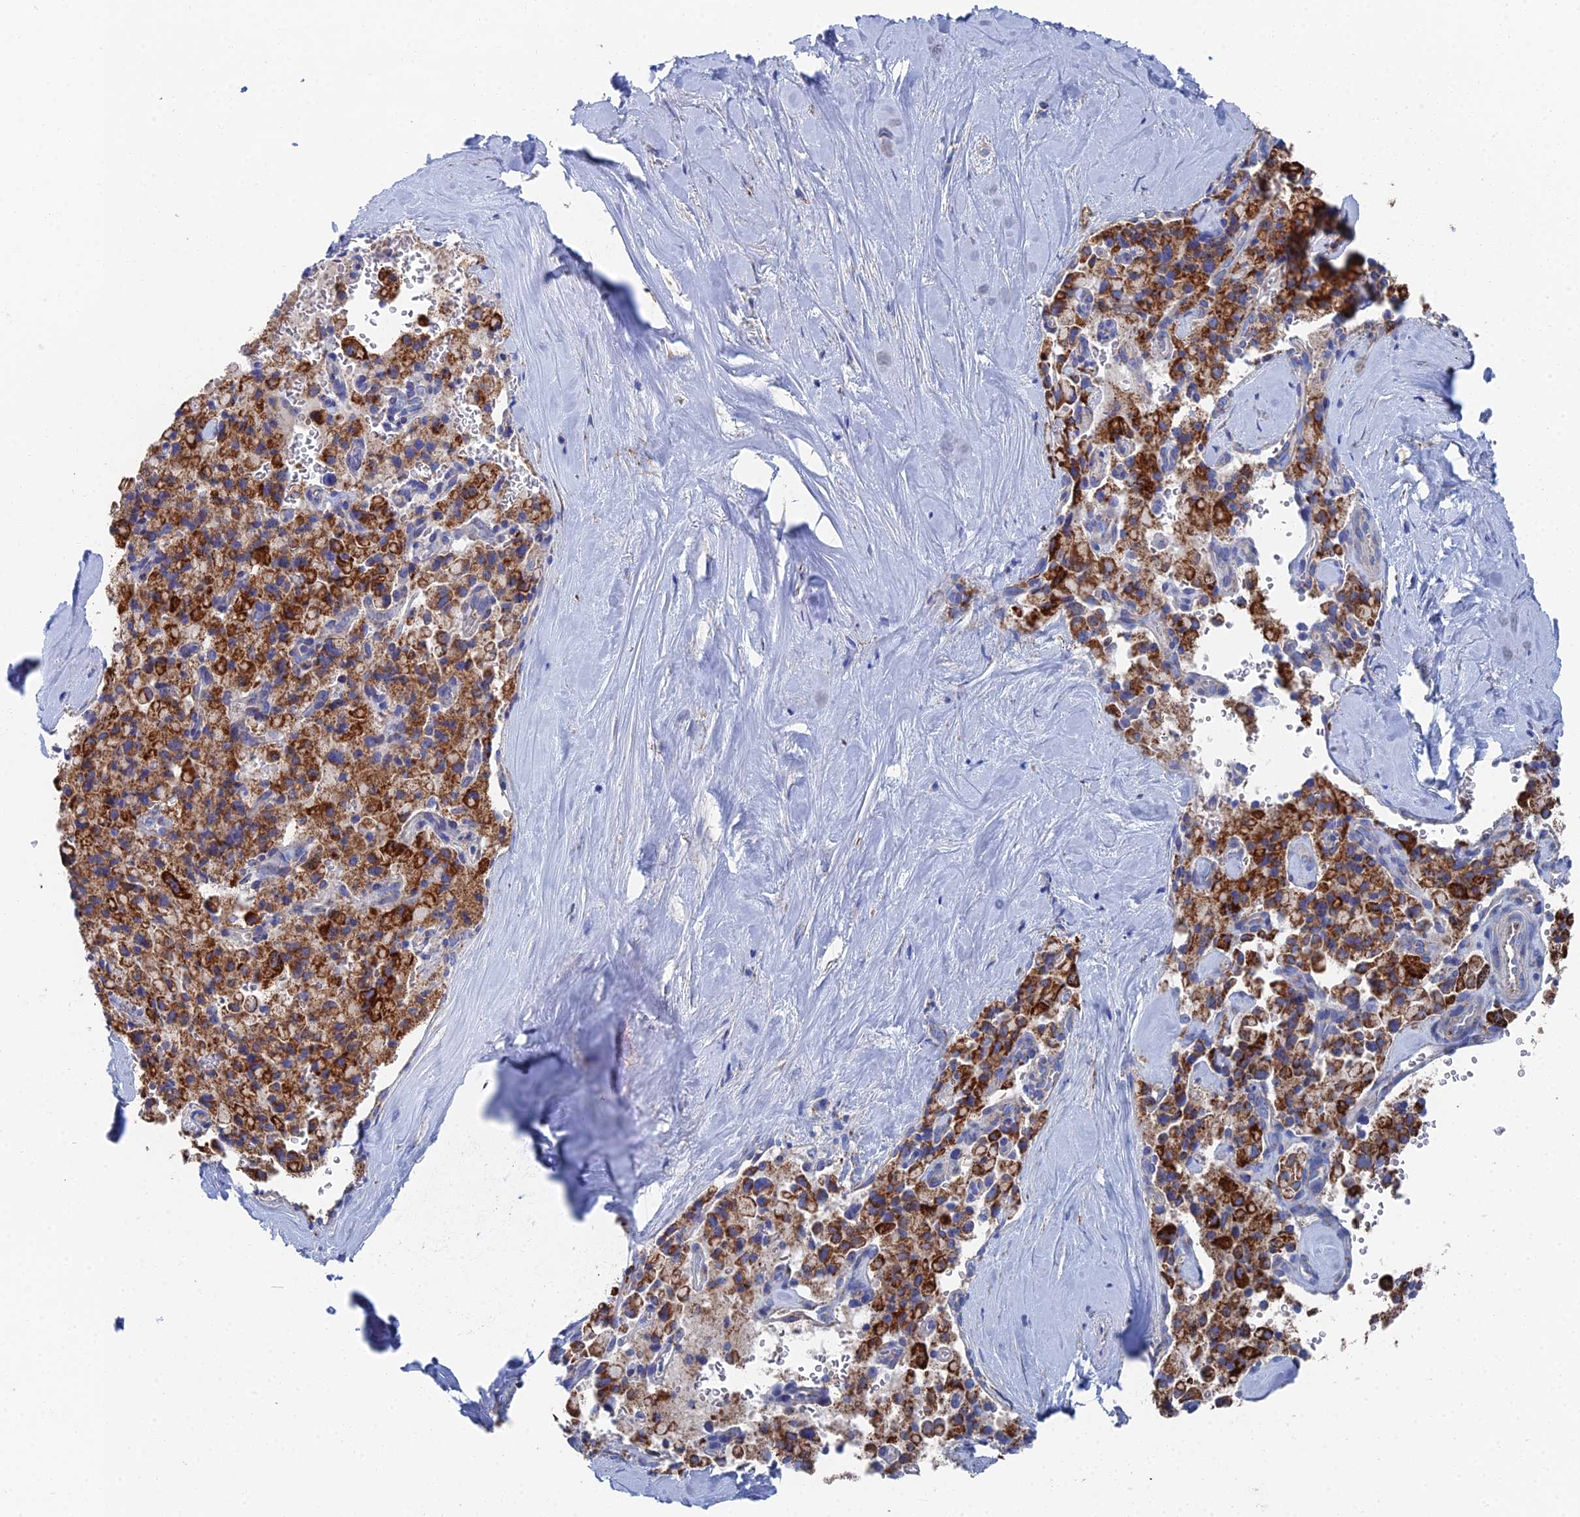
{"staining": {"intensity": "strong", "quantity": ">75%", "location": "cytoplasmic/membranous"}, "tissue": "pancreatic cancer", "cell_type": "Tumor cells", "image_type": "cancer", "snomed": [{"axis": "morphology", "description": "Adenocarcinoma, NOS"}, {"axis": "topography", "description": "Pancreas"}], "caption": "Immunohistochemical staining of pancreatic cancer (adenocarcinoma) exhibits high levels of strong cytoplasmic/membranous protein expression in about >75% of tumor cells.", "gene": "IFT80", "patient": {"sex": "male", "age": 65}}